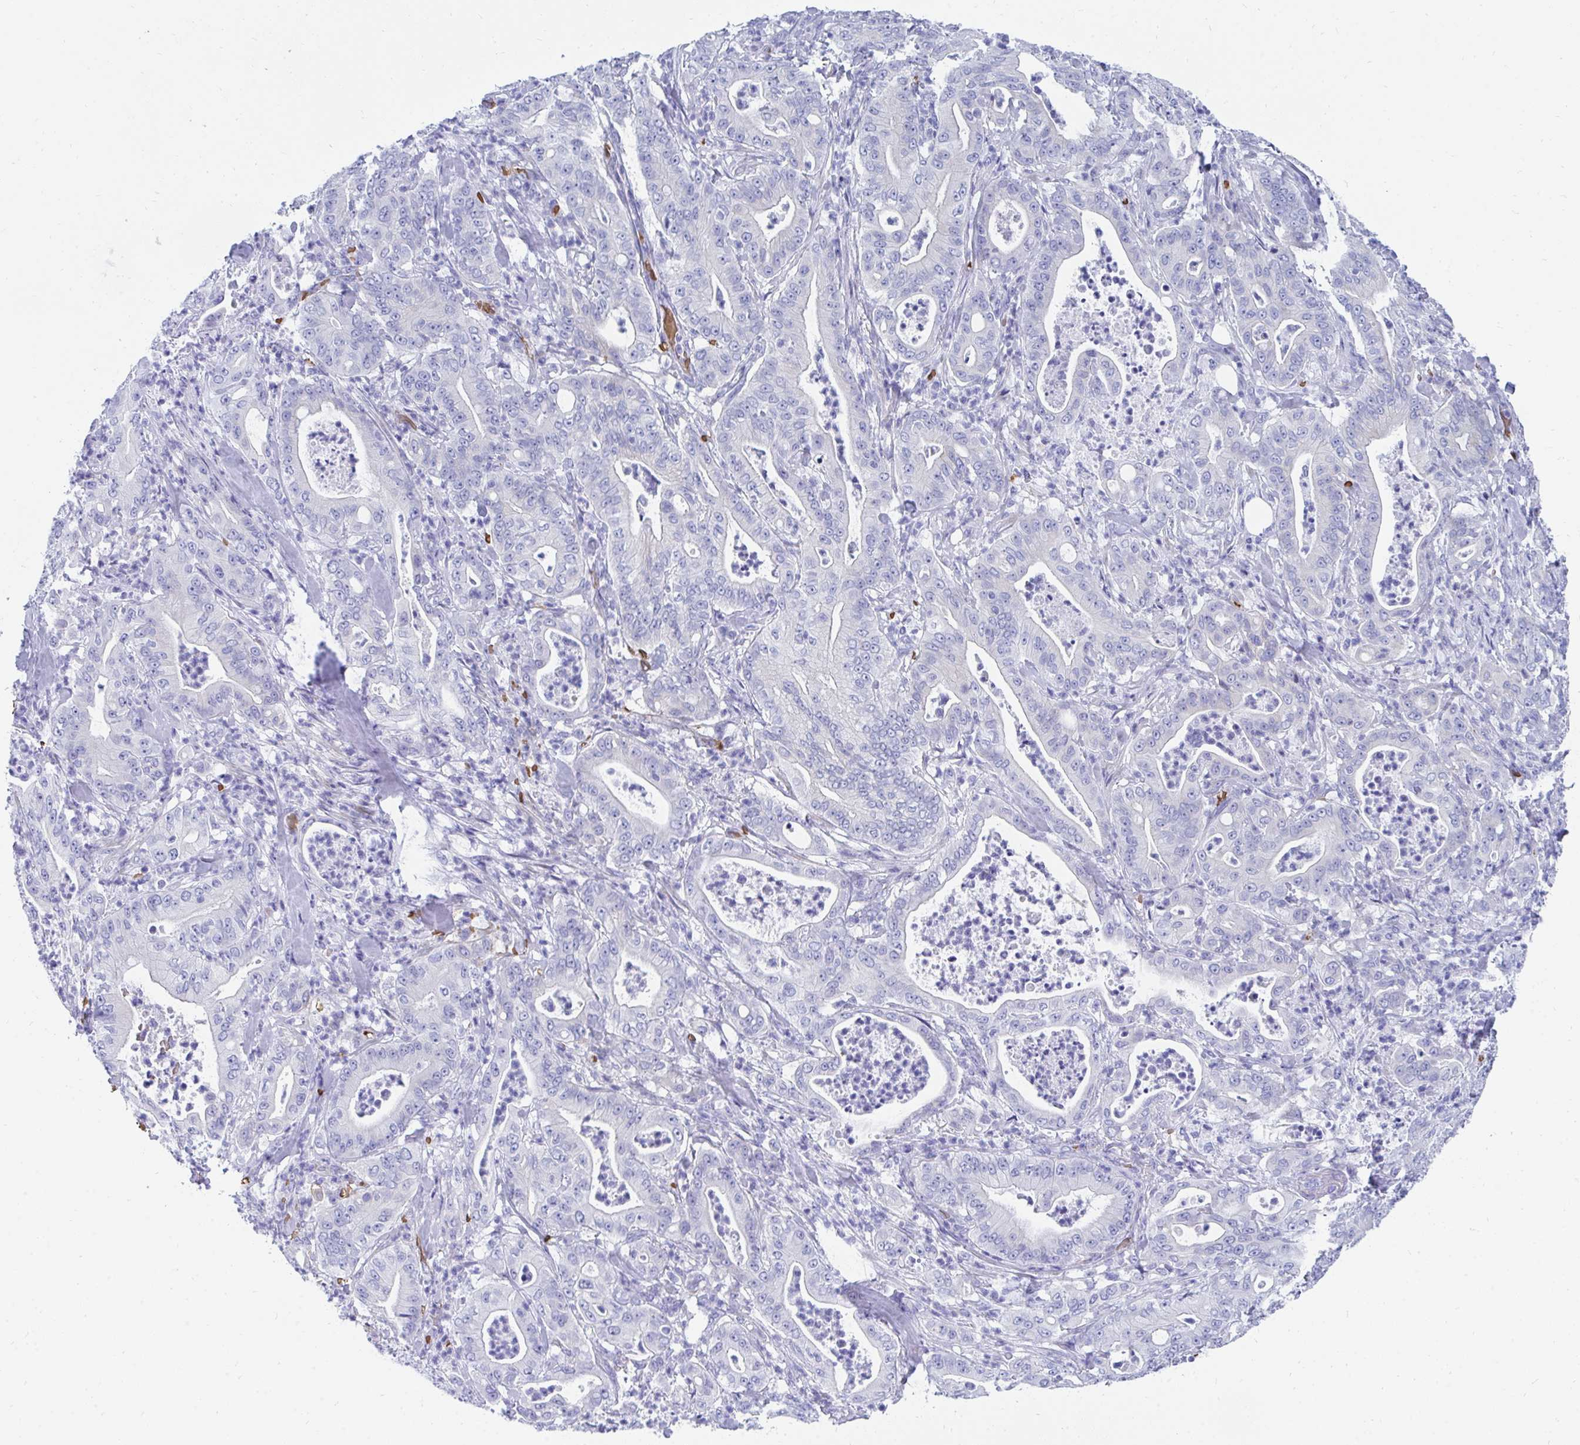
{"staining": {"intensity": "negative", "quantity": "none", "location": "none"}, "tissue": "pancreatic cancer", "cell_type": "Tumor cells", "image_type": "cancer", "snomed": [{"axis": "morphology", "description": "Adenocarcinoma, NOS"}, {"axis": "topography", "description": "Pancreas"}], "caption": "A micrograph of human pancreatic cancer is negative for staining in tumor cells.", "gene": "MROH2B", "patient": {"sex": "male", "age": 71}}